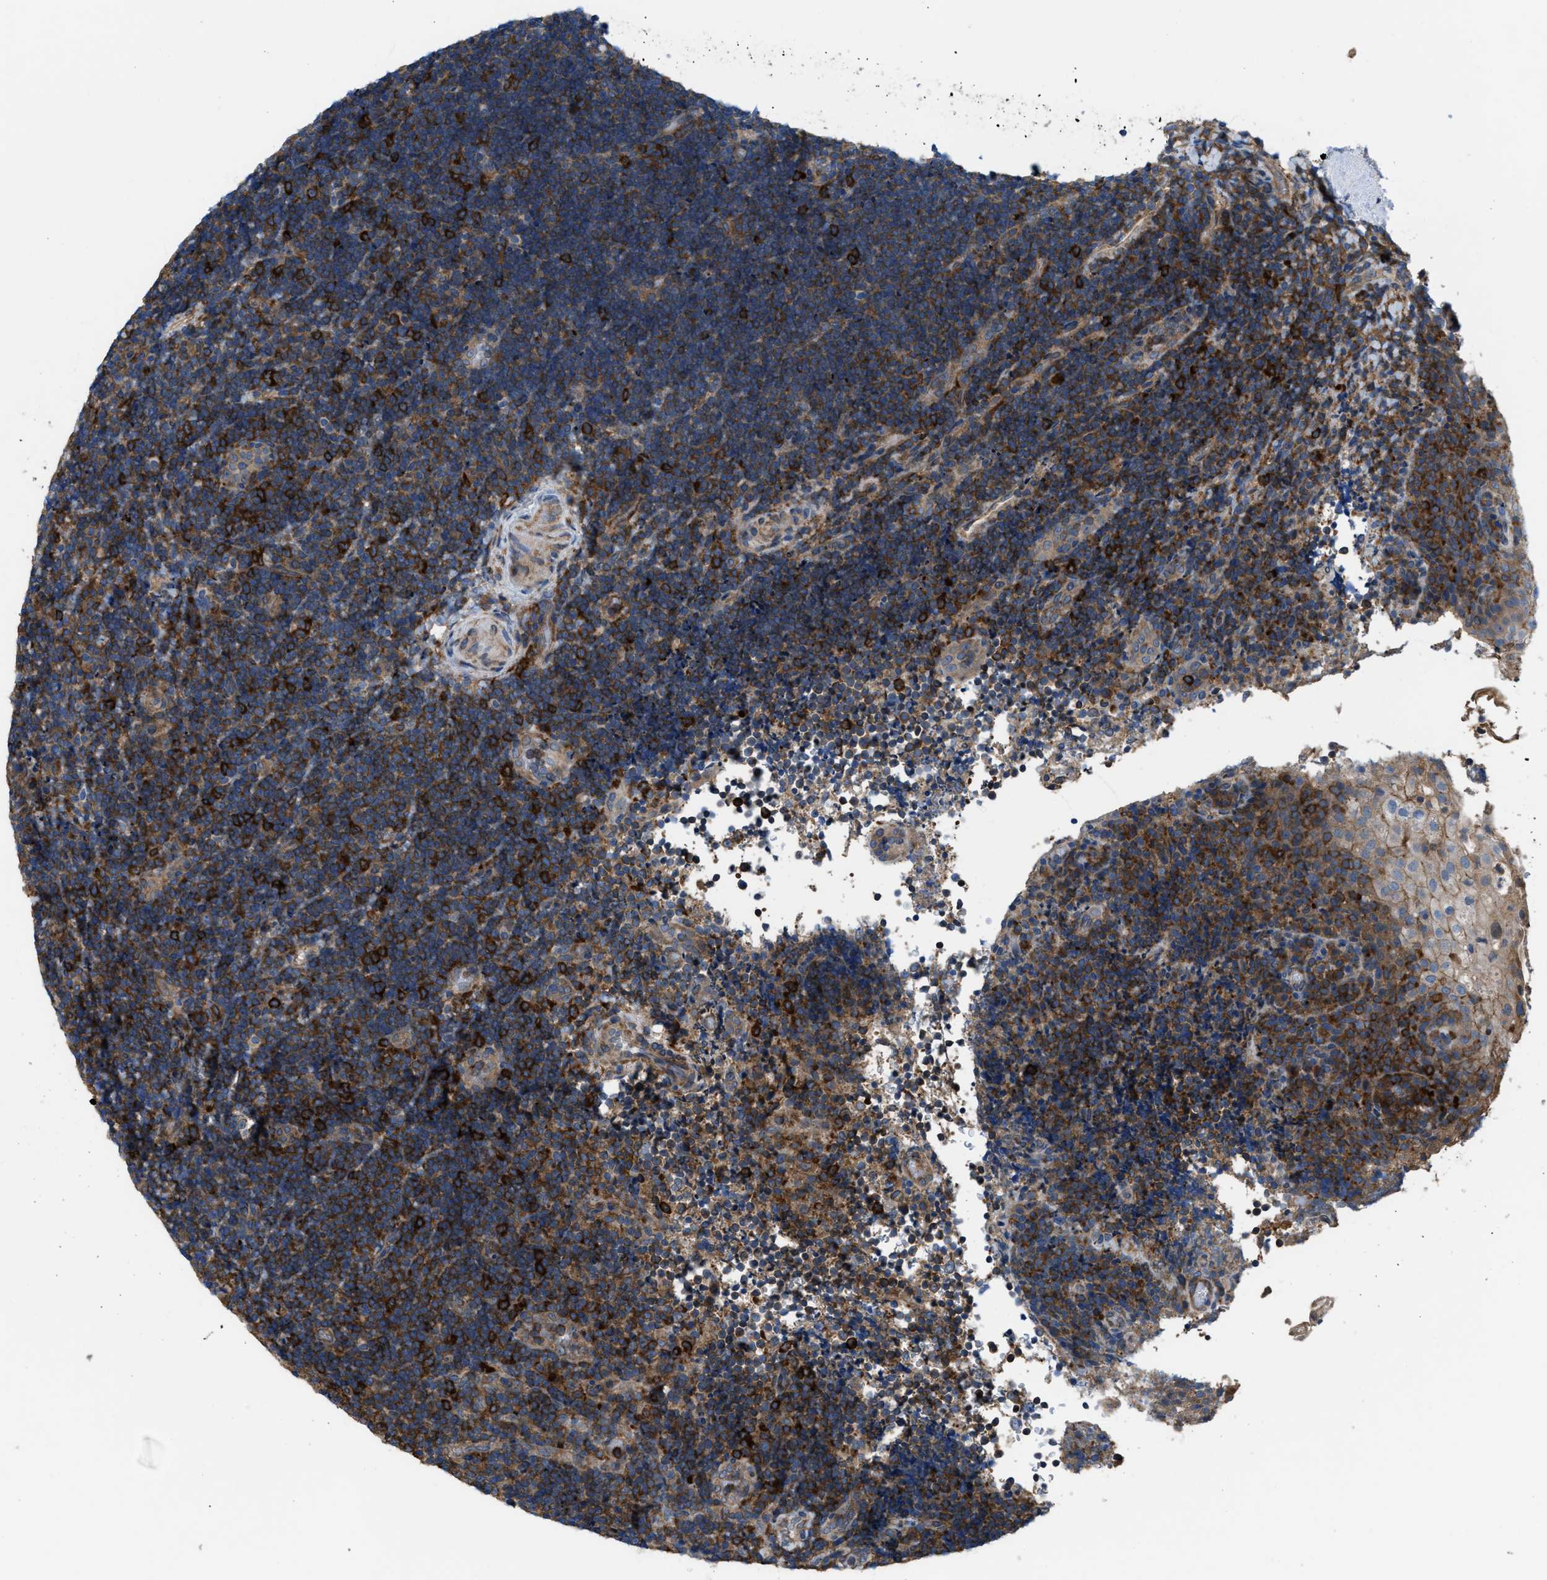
{"staining": {"intensity": "strong", "quantity": "25%-75%", "location": "cytoplasmic/membranous"}, "tissue": "lymphoma", "cell_type": "Tumor cells", "image_type": "cancer", "snomed": [{"axis": "morphology", "description": "Malignant lymphoma, non-Hodgkin's type, High grade"}, {"axis": "topography", "description": "Tonsil"}], "caption": "Immunohistochemistry photomicrograph of human malignant lymphoma, non-Hodgkin's type (high-grade) stained for a protein (brown), which shows high levels of strong cytoplasmic/membranous staining in about 25%-75% of tumor cells.", "gene": "MYO18A", "patient": {"sex": "female", "age": 36}}